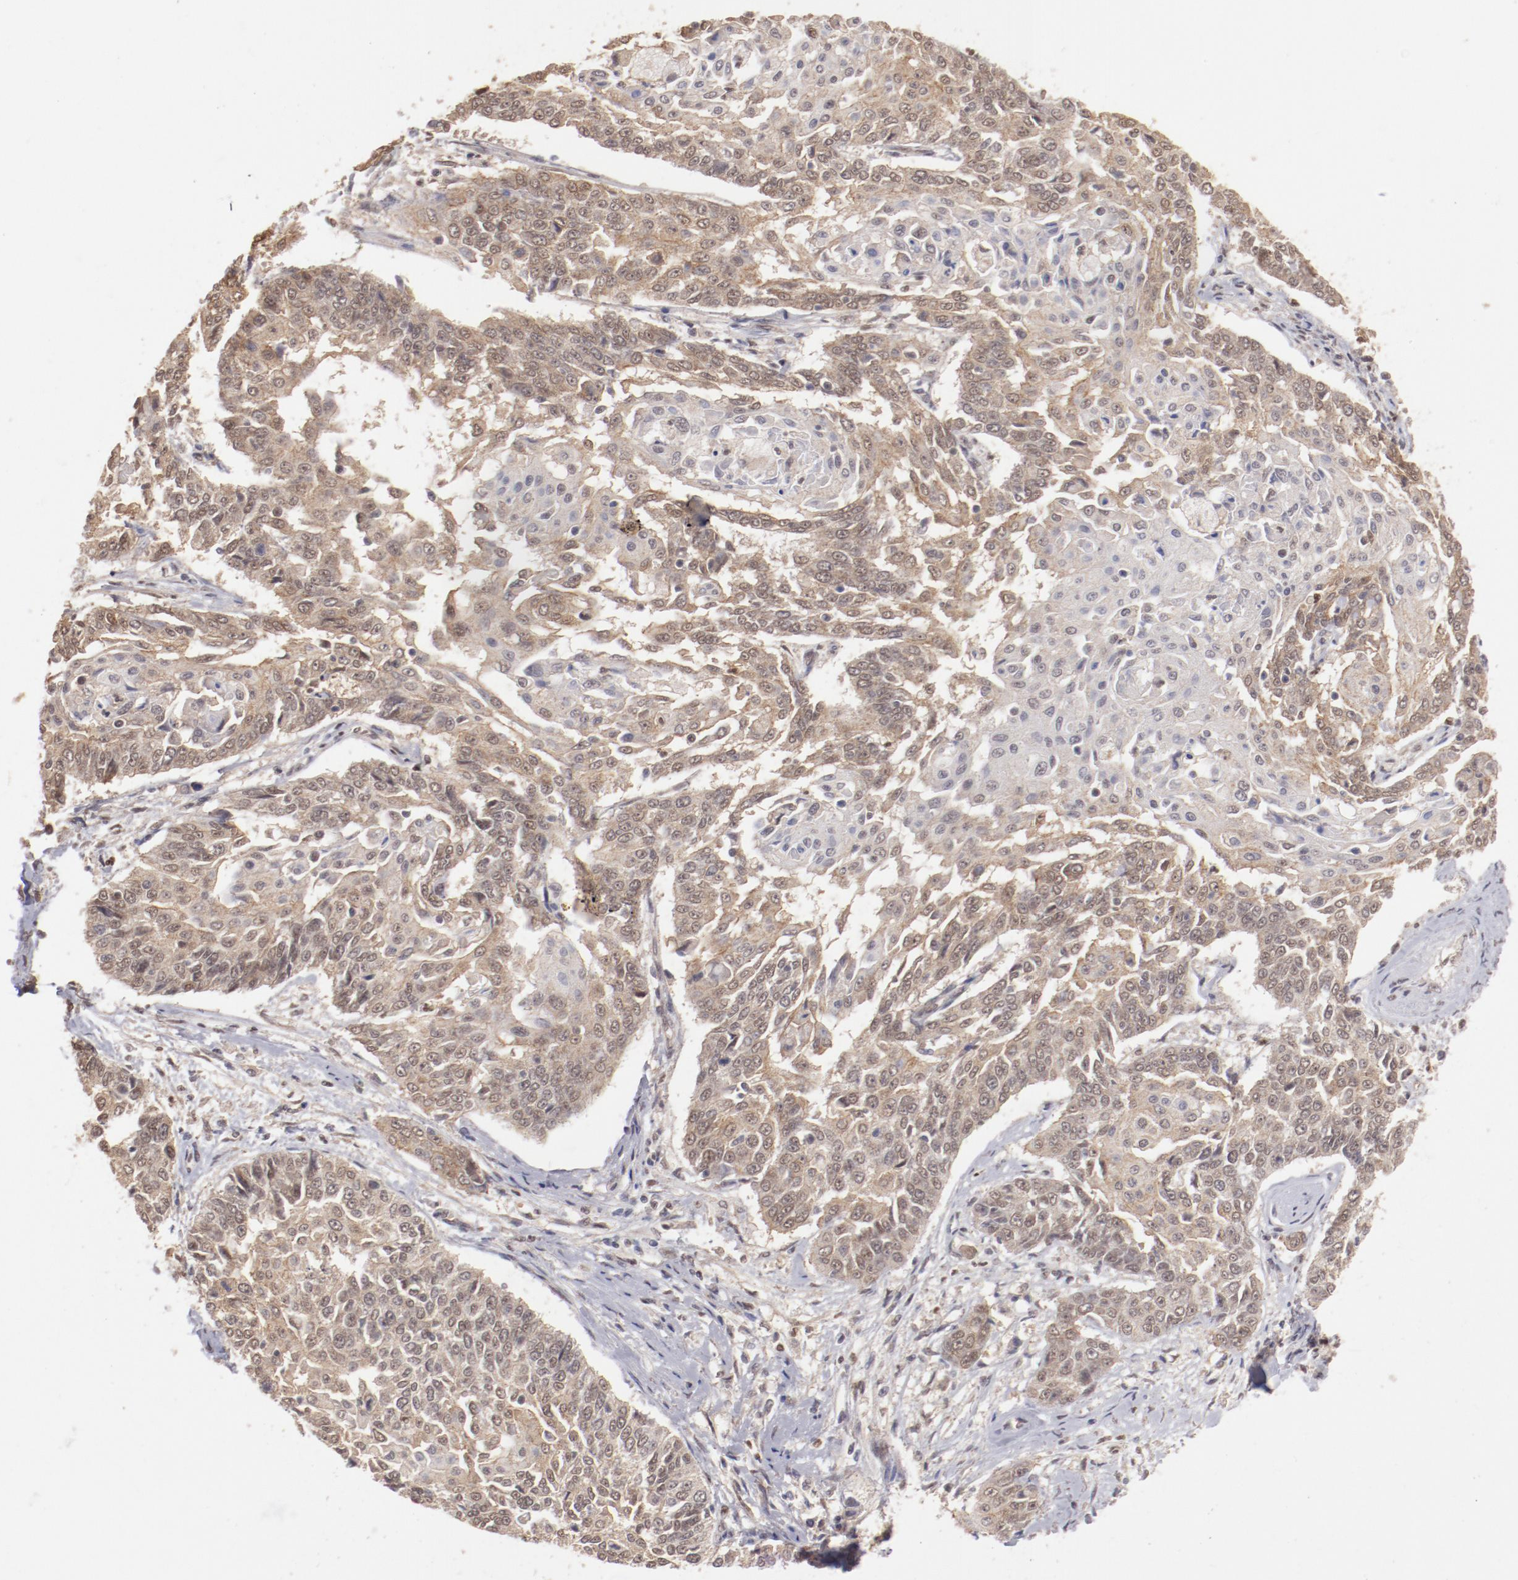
{"staining": {"intensity": "weak", "quantity": "25%-75%", "location": "cytoplasmic/membranous,nuclear"}, "tissue": "cervical cancer", "cell_type": "Tumor cells", "image_type": "cancer", "snomed": [{"axis": "morphology", "description": "Squamous cell carcinoma, NOS"}, {"axis": "topography", "description": "Cervix"}], "caption": "Tumor cells exhibit low levels of weak cytoplasmic/membranous and nuclear staining in approximately 25%-75% of cells in cervical cancer (squamous cell carcinoma). (DAB (3,3'-diaminobenzidine) = brown stain, brightfield microscopy at high magnification).", "gene": "NFE2", "patient": {"sex": "female", "age": 64}}